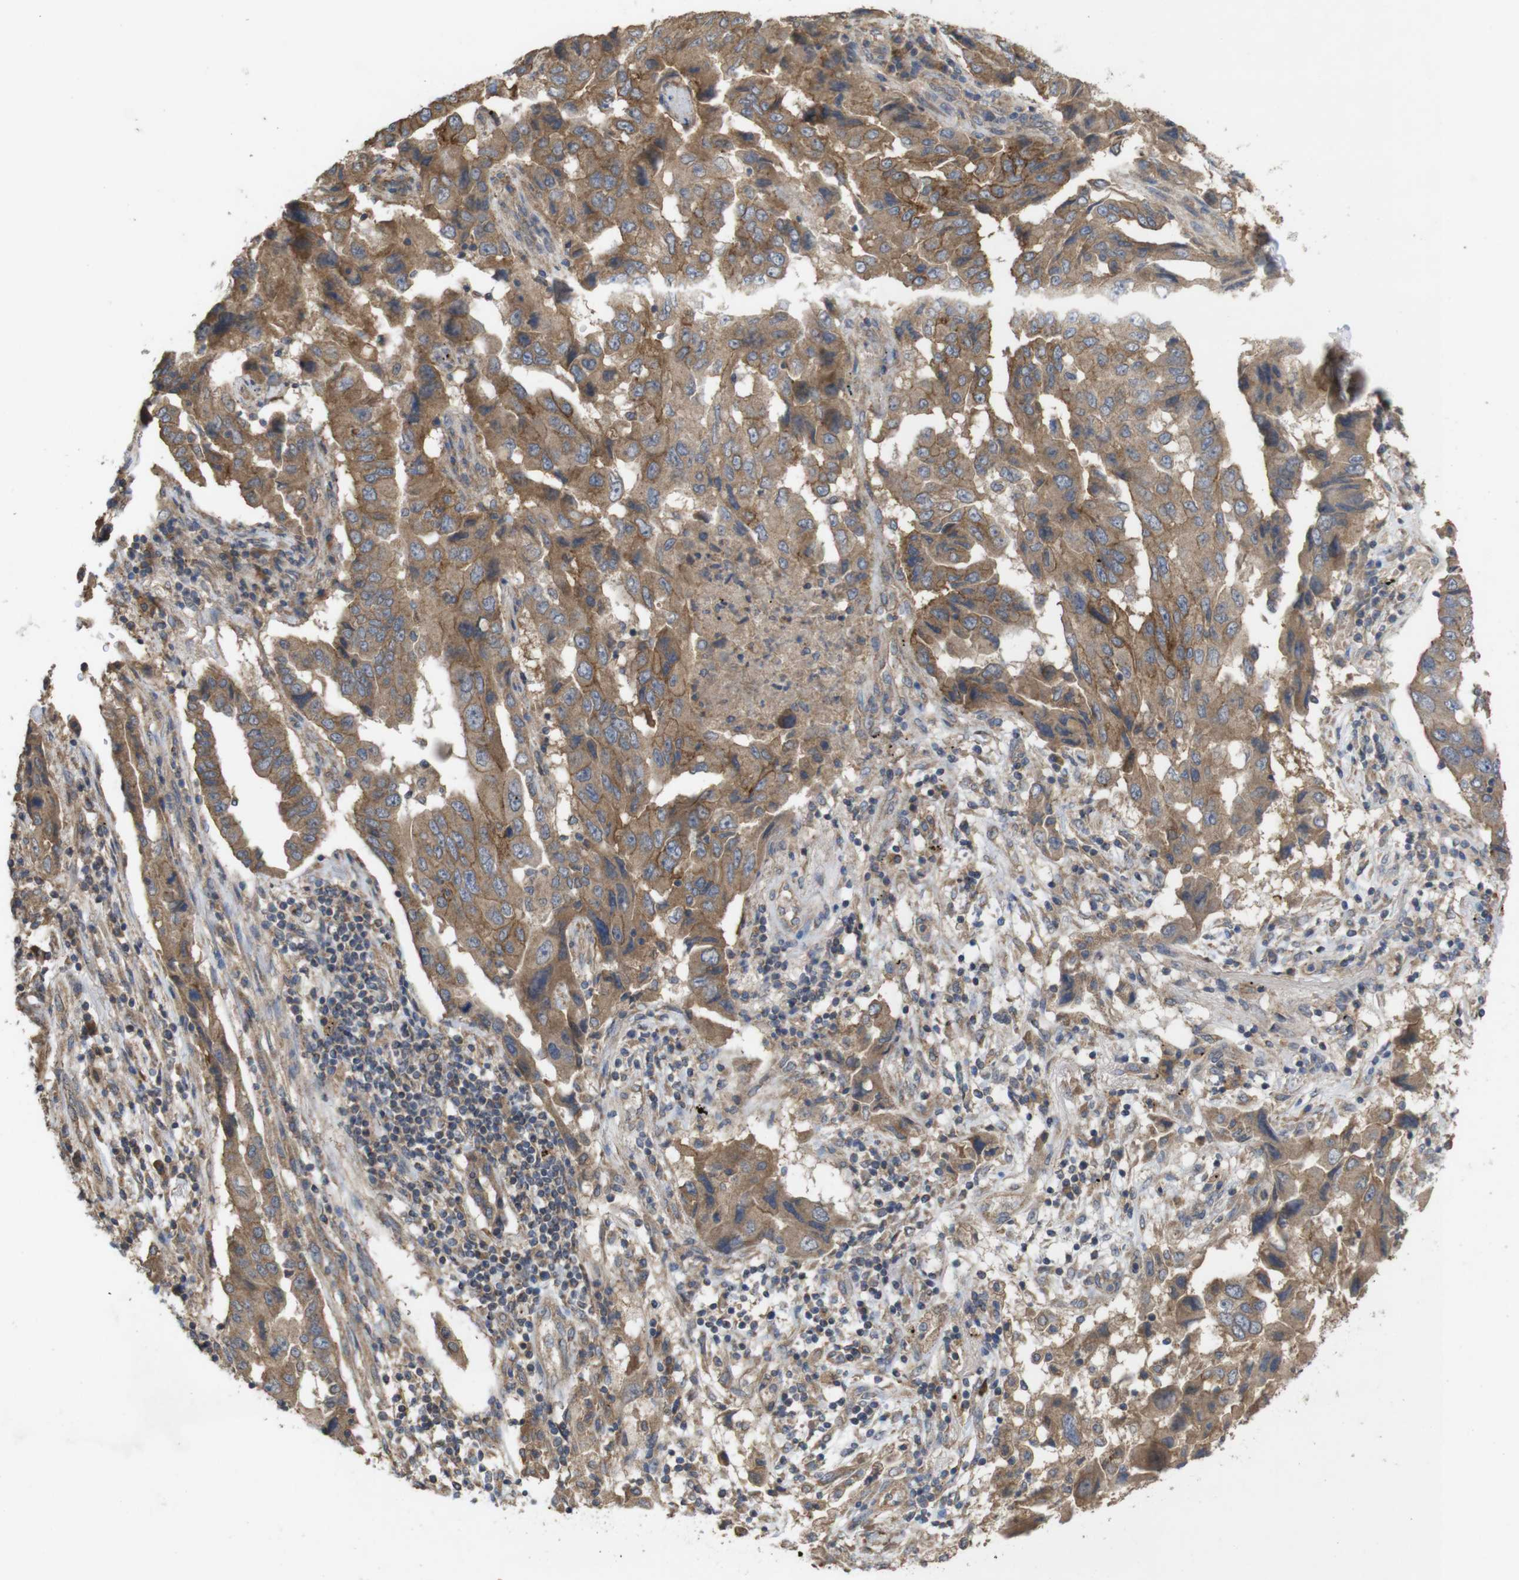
{"staining": {"intensity": "moderate", "quantity": ">75%", "location": "cytoplasmic/membranous"}, "tissue": "lung cancer", "cell_type": "Tumor cells", "image_type": "cancer", "snomed": [{"axis": "morphology", "description": "Adenocarcinoma, NOS"}, {"axis": "topography", "description": "Lung"}], "caption": "Immunohistochemical staining of lung cancer reveals medium levels of moderate cytoplasmic/membranous protein staining in about >75% of tumor cells. (Brightfield microscopy of DAB IHC at high magnification).", "gene": "KCNS3", "patient": {"sex": "female", "age": 65}}